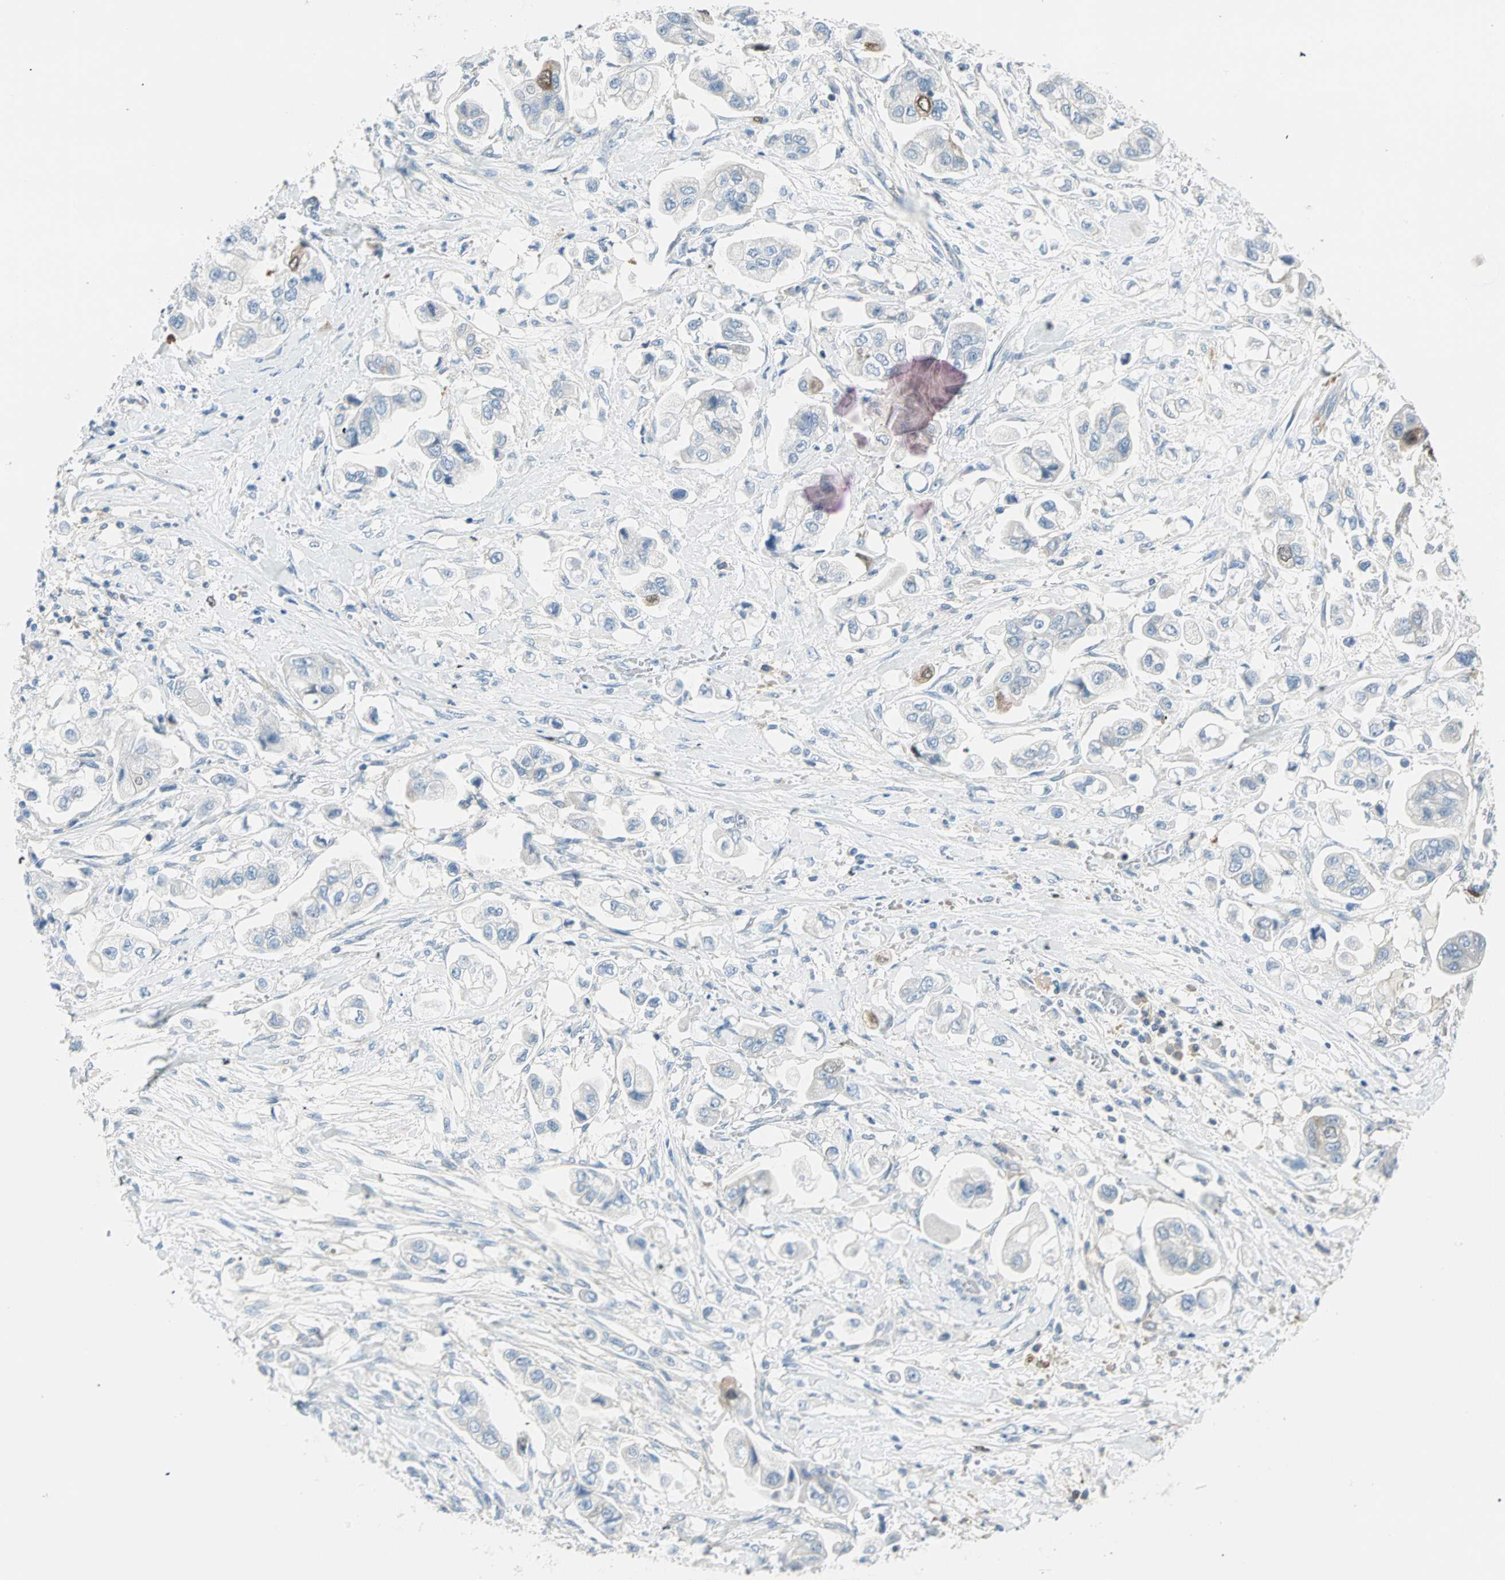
{"staining": {"intensity": "weak", "quantity": "<25%", "location": "cytoplasmic/membranous"}, "tissue": "stomach cancer", "cell_type": "Tumor cells", "image_type": "cancer", "snomed": [{"axis": "morphology", "description": "Adenocarcinoma, NOS"}, {"axis": "topography", "description": "Stomach"}], "caption": "The immunohistochemistry photomicrograph has no significant staining in tumor cells of stomach adenocarcinoma tissue. The staining was performed using DAB (3,3'-diaminobenzidine) to visualize the protein expression in brown, while the nuclei were stained in blue with hematoxylin (Magnification: 20x).", "gene": "PTTG1", "patient": {"sex": "male", "age": 62}}